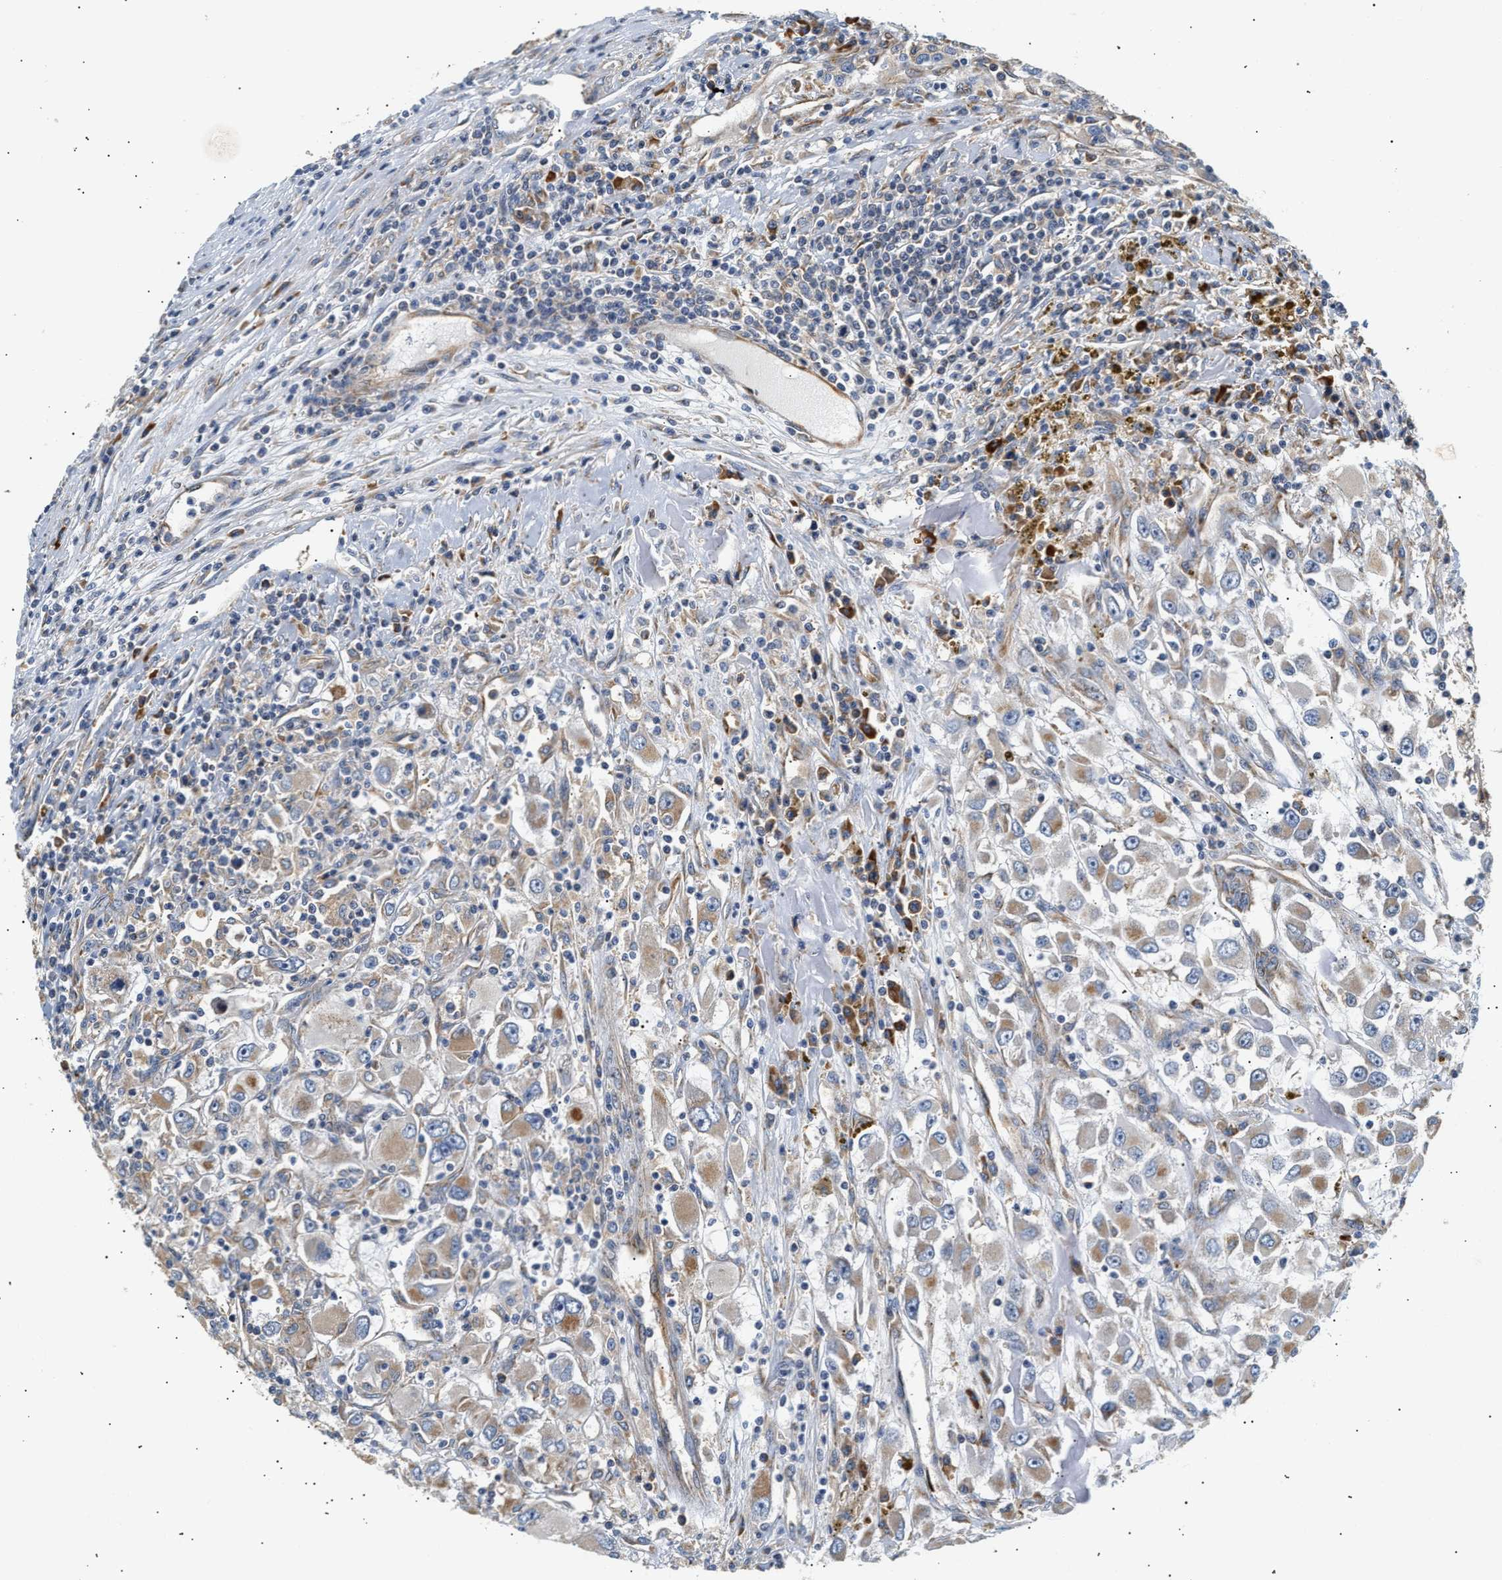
{"staining": {"intensity": "weak", "quantity": "<25%", "location": "cytoplasmic/membranous"}, "tissue": "renal cancer", "cell_type": "Tumor cells", "image_type": "cancer", "snomed": [{"axis": "morphology", "description": "Adenocarcinoma, NOS"}, {"axis": "topography", "description": "Kidney"}], "caption": "This histopathology image is of renal cancer stained with IHC to label a protein in brown with the nuclei are counter-stained blue. There is no positivity in tumor cells.", "gene": "IFT74", "patient": {"sex": "female", "age": 52}}